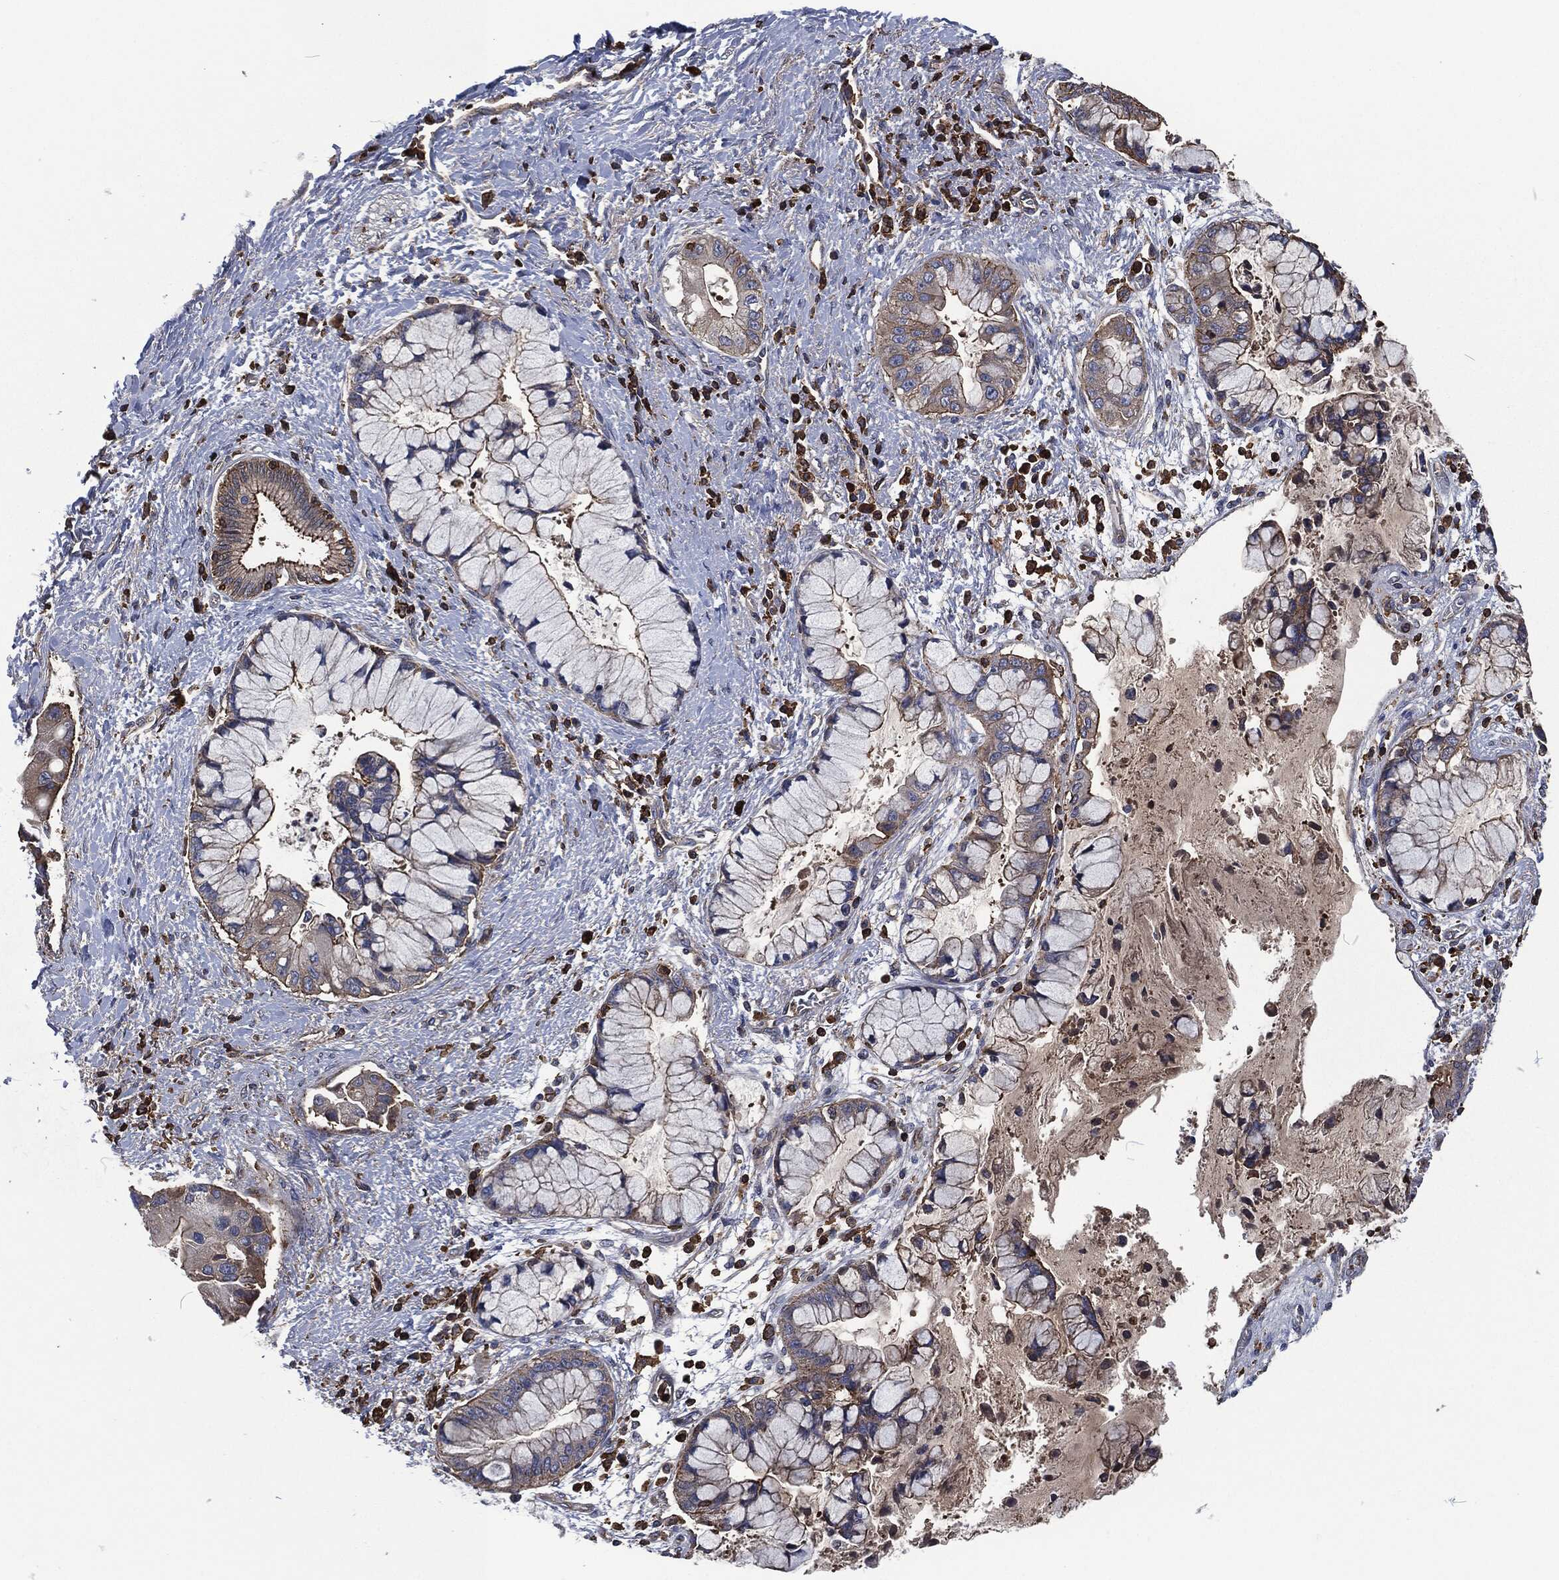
{"staining": {"intensity": "strong", "quantity": "<25%", "location": "cytoplasmic/membranous"}, "tissue": "liver cancer", "cell_type": "Tumor cells", "image_type": "cancer", "snomed": [{"axis": "morphology", "description": "Normal tissue, NOS"}, {"axis": "morphology", "description": "Cholangiocarcinoma"}, {"axis": "topography", "description": "Liver"}, {"axis": "topography", "description": "Peripheral nerve tissue"}], "caption": "An image of human cholangiocarcinoma (liver) stained for a protein shows strong cytoplasmic/membranous brown staining in tumor cells.", "gene": "LGALS9", "patient": {"sex": "male", "age": 50}}